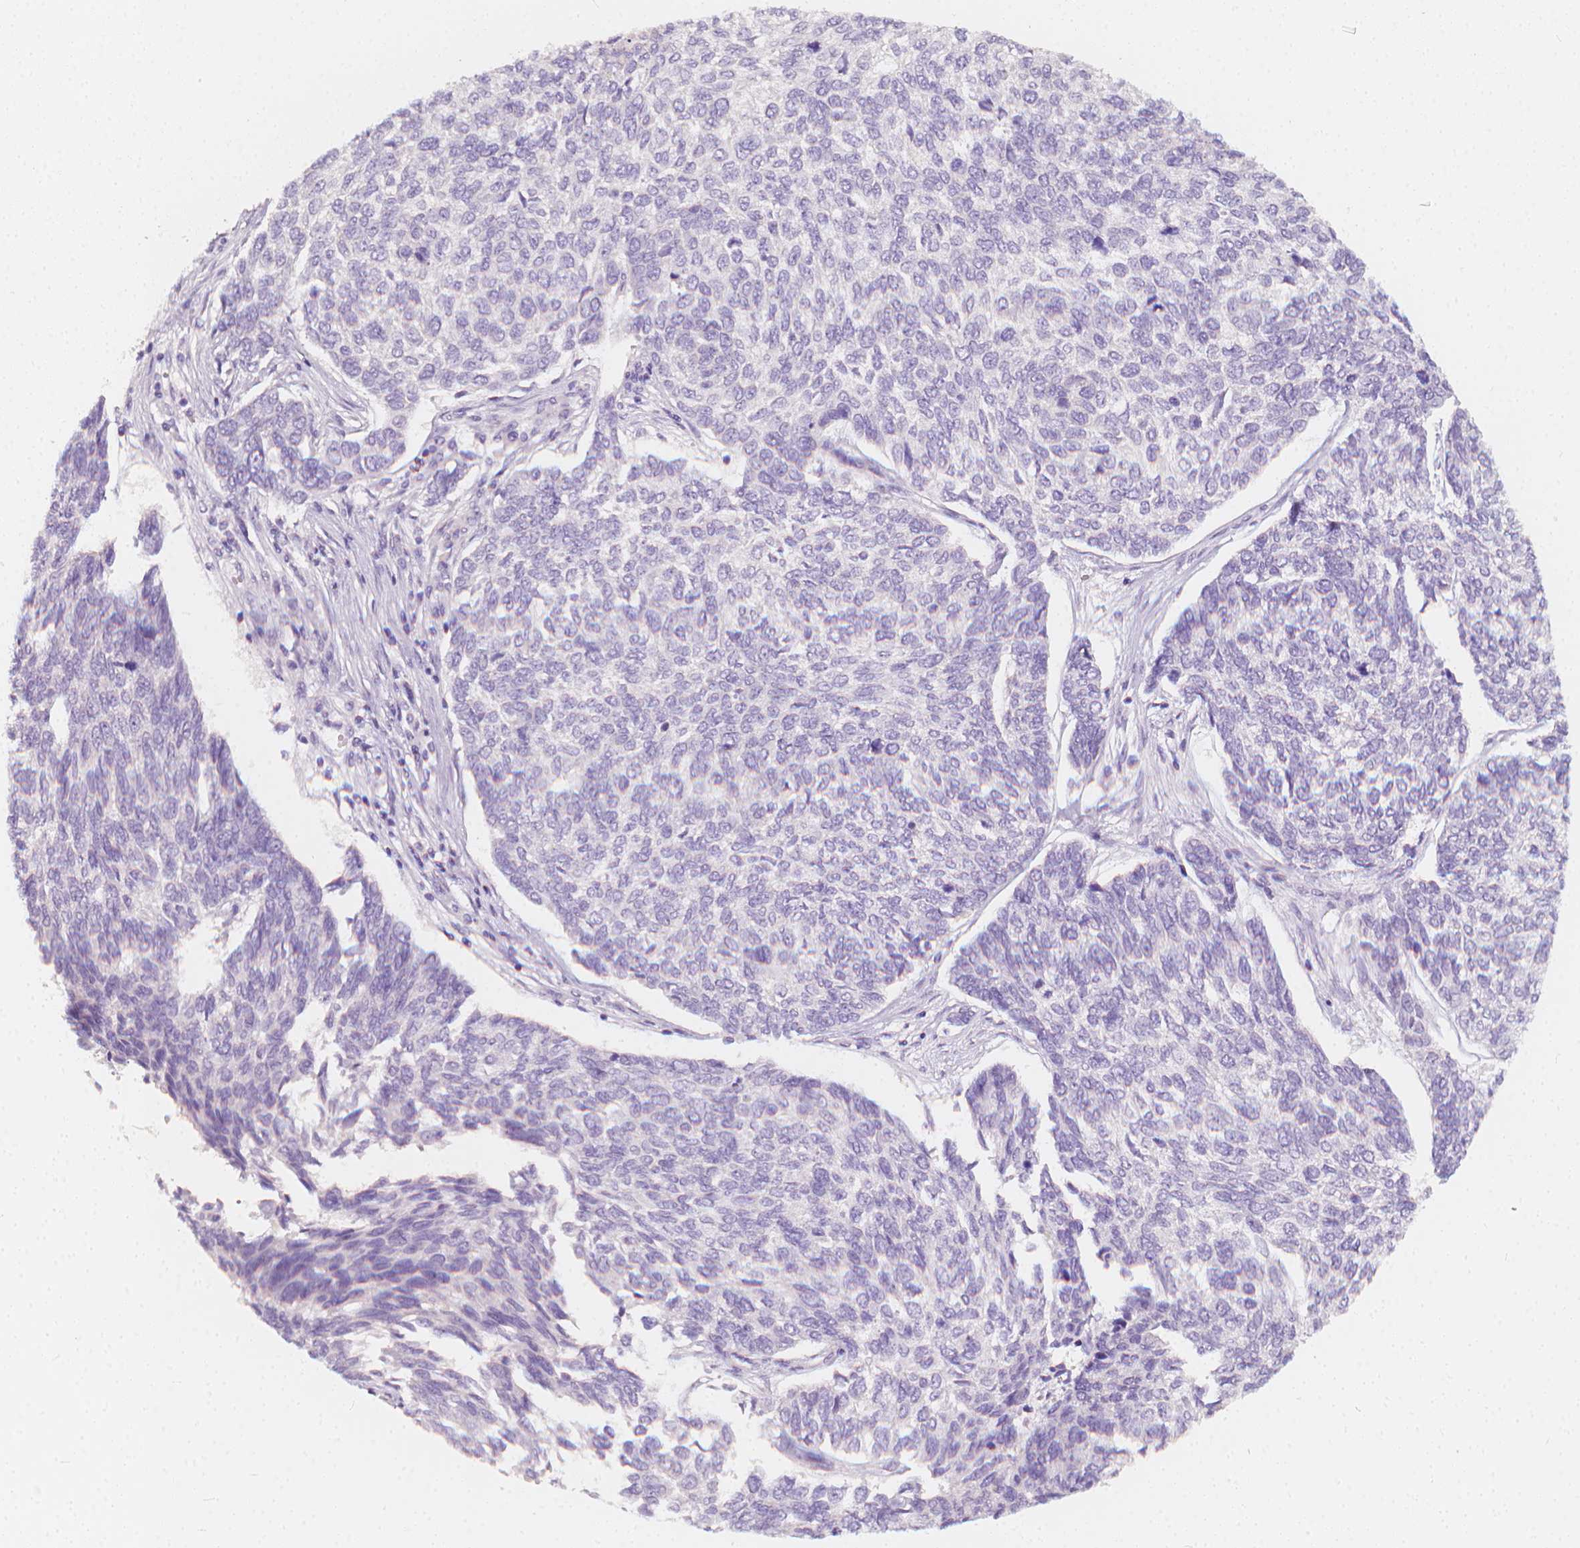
{"staining": {"intensity": "negative", "quantity": "none", "location": "none"}, "tissue": "skin cancer", "cell_type": "Tumor cells", "image_type": "cancer", "snomed": [{"axis": "morphology", "description": "Basal cell carcinoma"}, {"axis": "topography", "description": "Skin"}], "caption": "IHC of human basal cell carcinoma (skin) displays no staining in tumor cells.", "gene": "RBFOX1", "patient": {"sex": "female", "age": 65}}